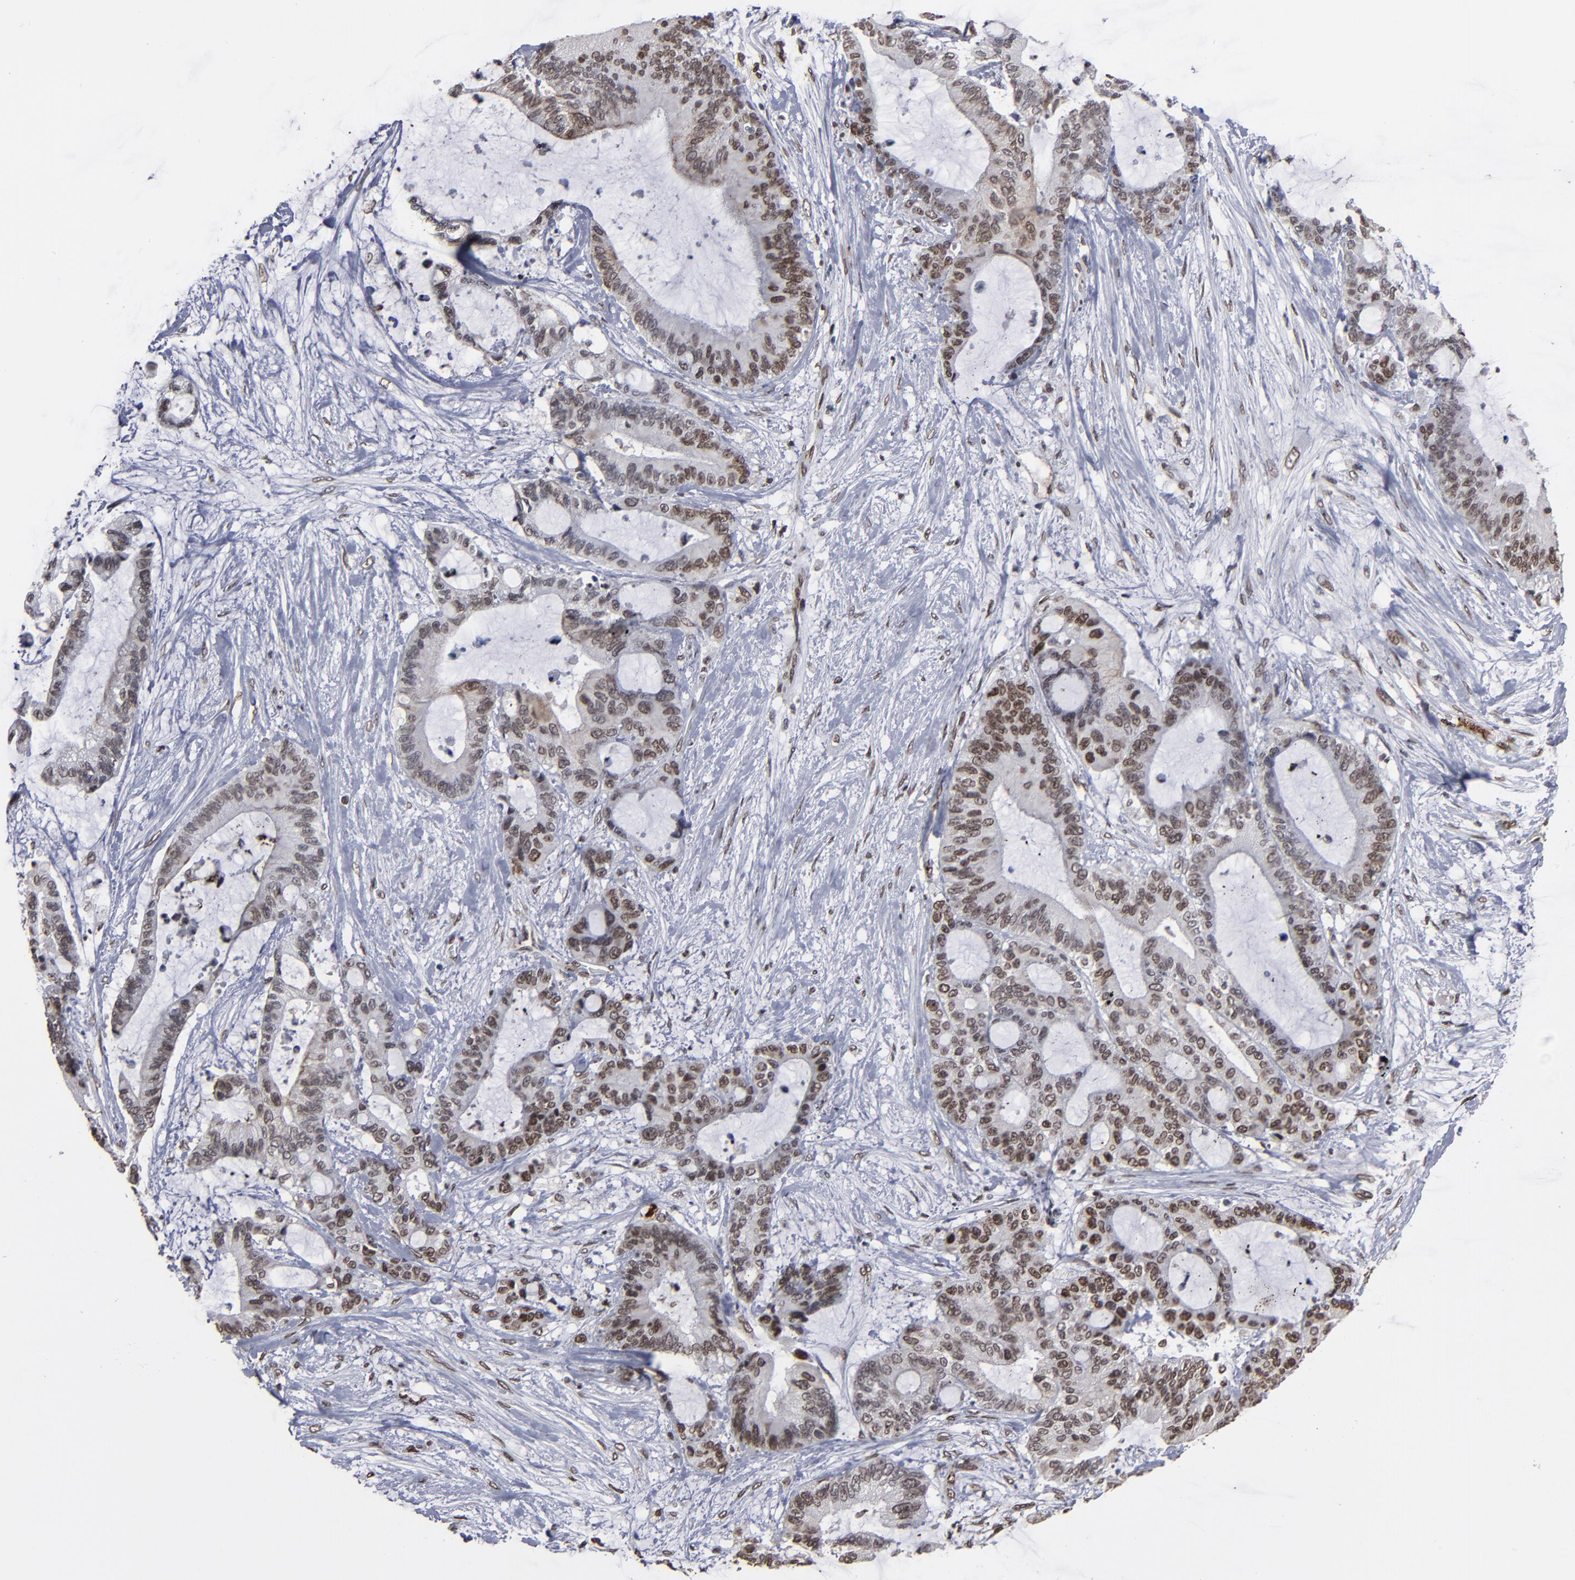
{"staining": {"intensity": "moderate", "quantity": ">75%", "location": "nuclear"}, "tissue": "liver cancer", "cell_type": "Tumor cells", "image_type": "cancer", "snomed": [{"axis": "morphology", "description": "Cholangiocarcinoma"}, {"axis": "topography", "description": "Liver"}], "caption": "Liver cancer stained with a brown dye displays moderate nuclear positive staining in about >75% of tumor cells.", "gene": "BAZ1A", "patient": {"sex": "female", "age": 73}}